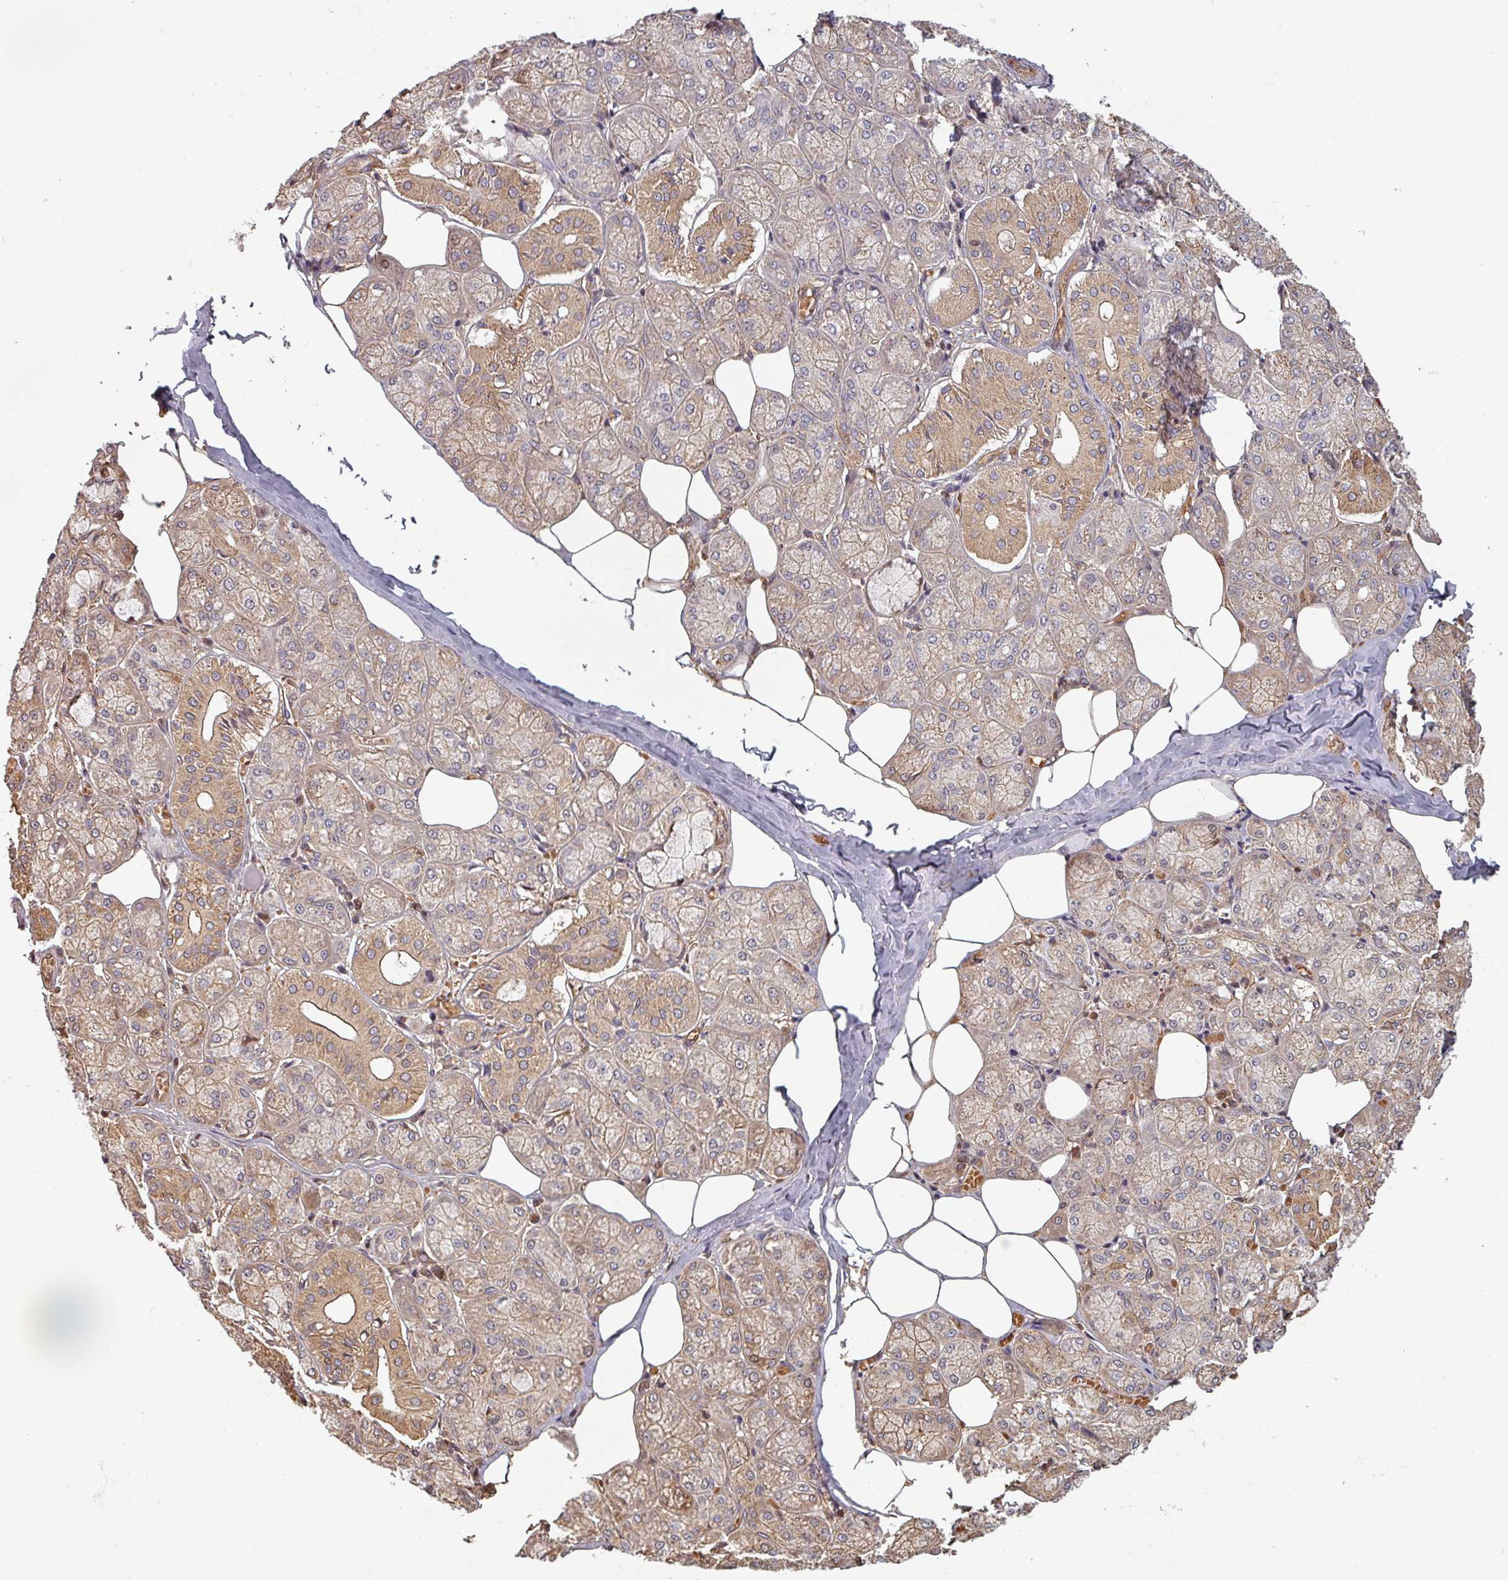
{"staining": {"intensity": "moderate", "quantity": ">75%", "location": "cytoplasmic/membranous,nuclear"}, "tissue": "salivary gland", "cell_type": "Glandular cells", "image_type": "normal", "snomed": [{"axis": "morphology", "description": "Normal tissue, NOS"}, {"axis": "topography", "description": "Salivary gland"}], "caption": "IHC image of normal salivary gland: human salivary gland stained using immunohistochemistry reveals medium levels of moderate protein expression localized specifically in the cytoplasmic/membranous,nuclear of glandular cells, appearing as a cytoplasmic/membranous,nuclear brown color.", "gene": "EID1", "patient": {"sex": "male", "age": 74}}